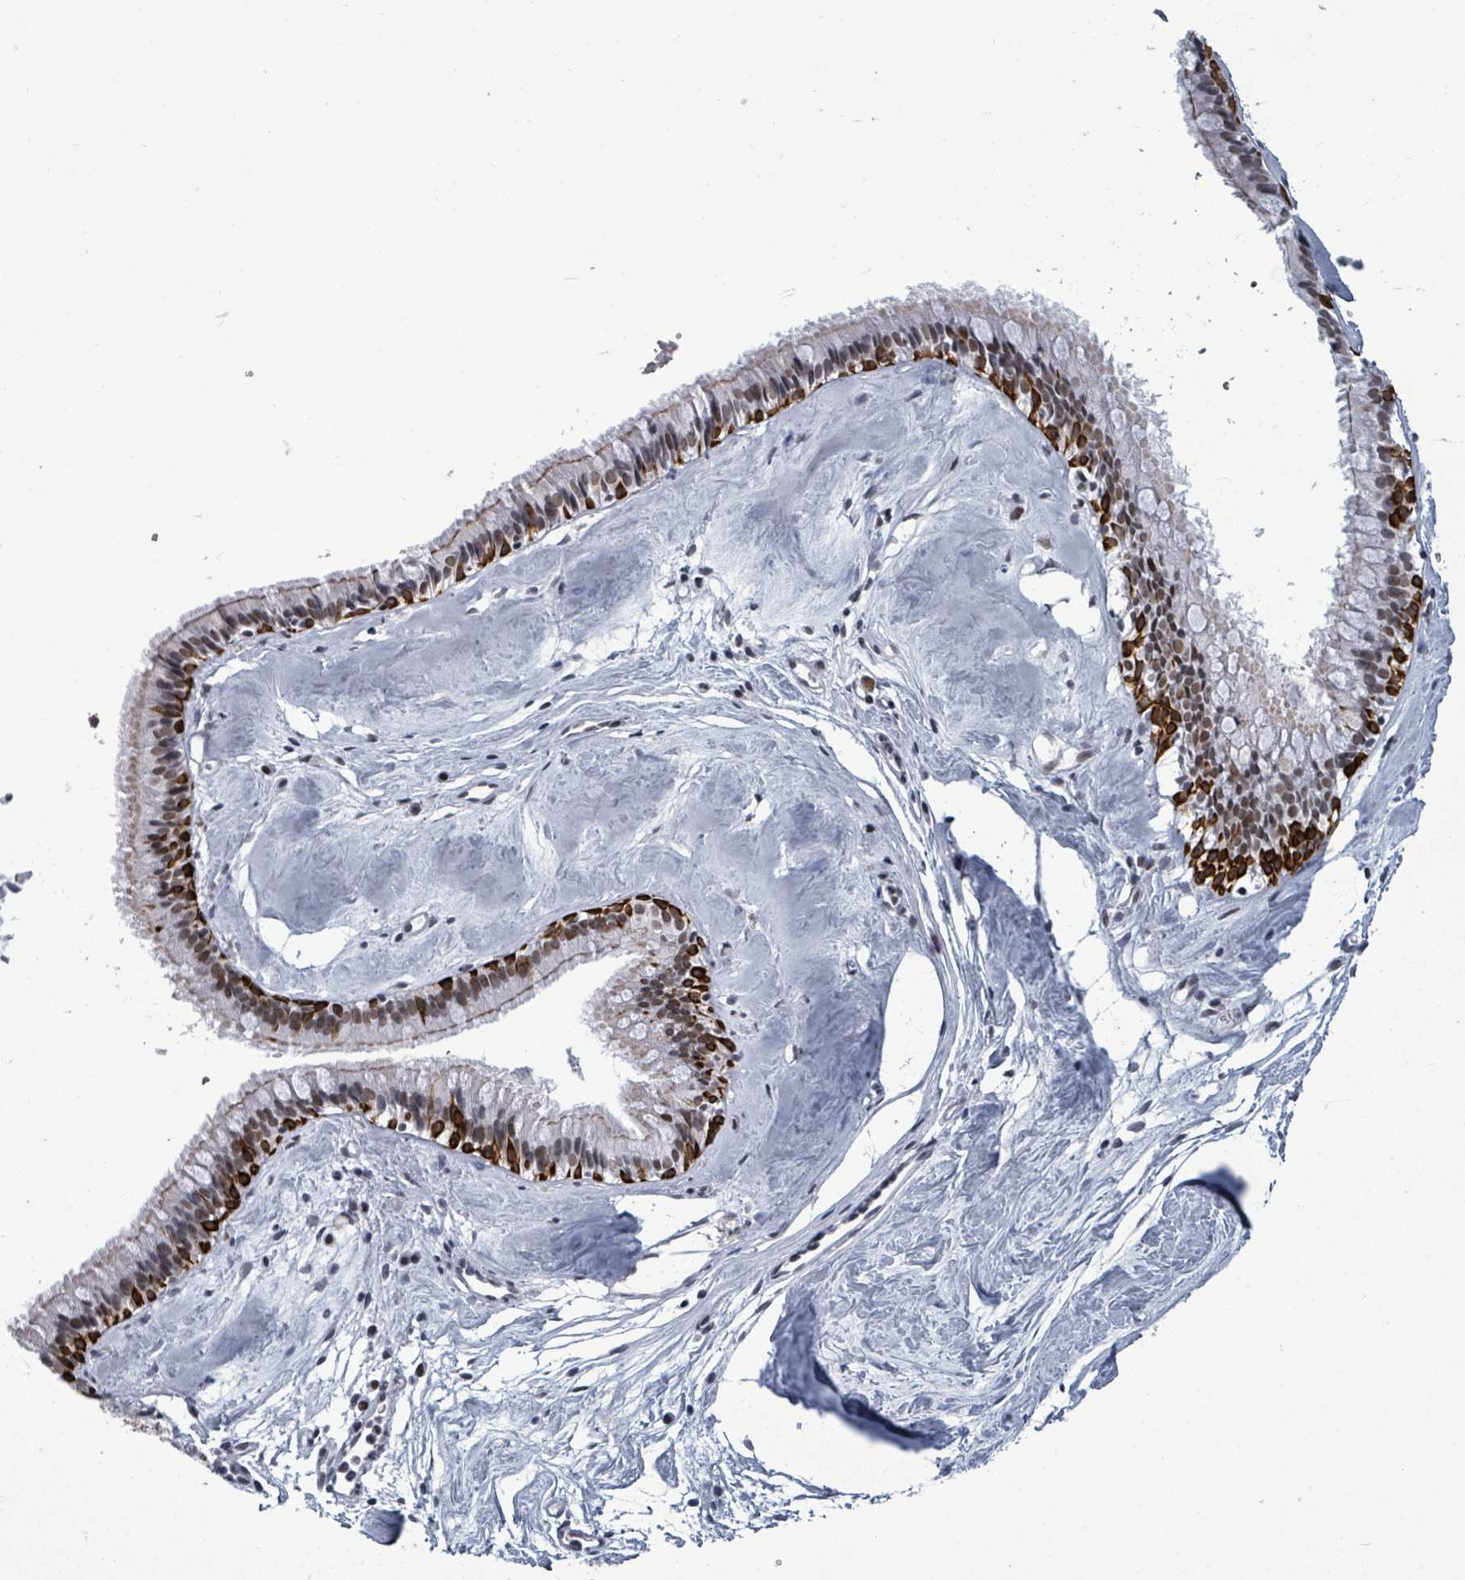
{"staining": {"intensity": "strong", "quantity": "25%-75%", "location": "cytoplasmic/membranous,nuclear"}, "tissue": "nasopharynx", "cell_type": "Respiratory epithelial cells", "image_type": "normal", "snomed": [{"axis": "morphology", "description": "Normal tissue, NOS"}, {"axis": "topography", "description": "Nasopharynx"}], "caption": "Immunohistochemistry (IHC) micrograph of benign nasopharynx: nasopharynx stained using immunohistochemistry shows high levels of strong protein expression localized specifically in the cytoplasmic/membranous,nuclear of respiratory epithelial cells, appearing as a cytoplasmic/membranous,nuclear brown color.", "gene": "BIVM", "patient": {"sex": "male", "age": 65}}